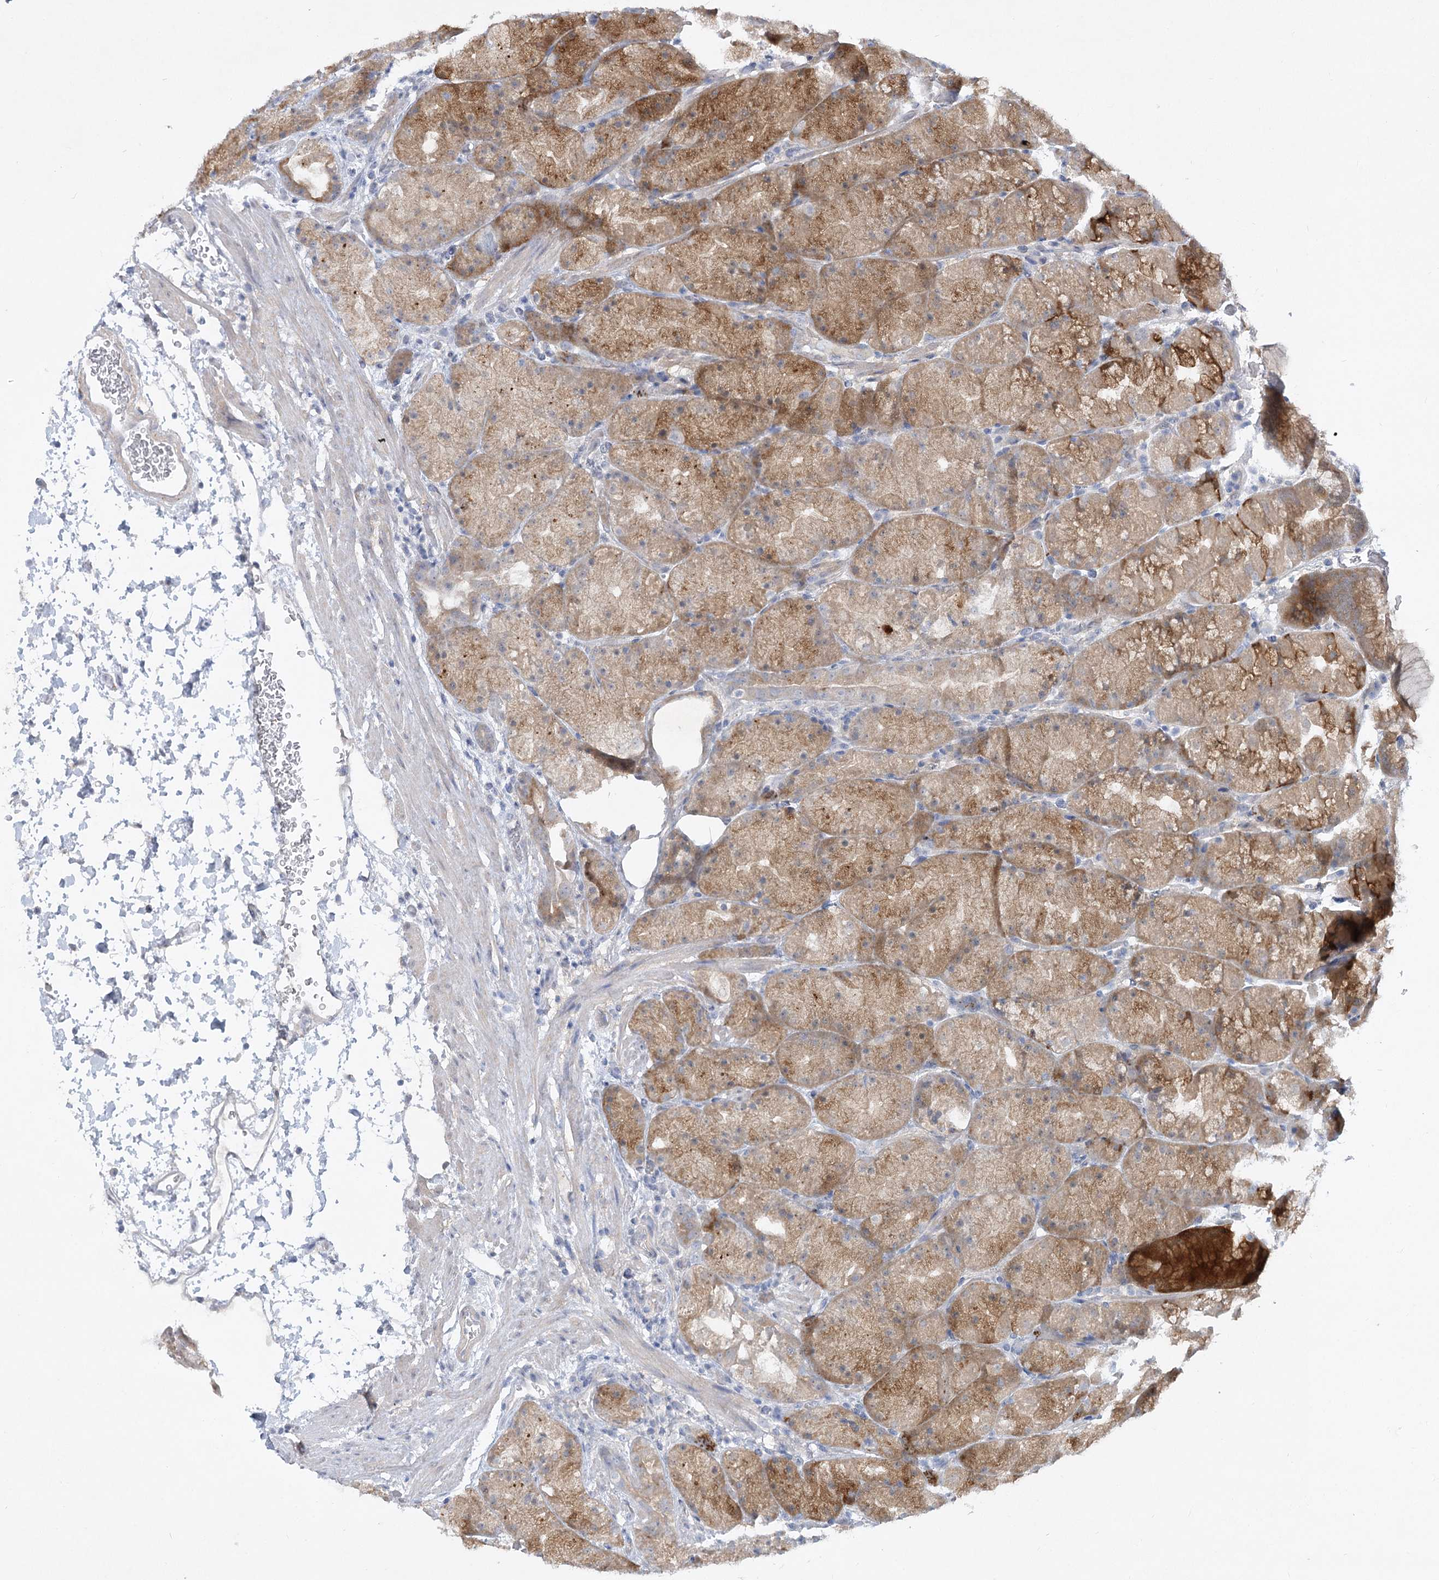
{"staining": {"intensity": "strong", "quantity": ">75%", "location": "cytoplasmic/membranous"}, "tissue": "stomach", "cell_type": "Glandular cells", "image_type": "normal", "snomed": [{"axis": "morphology", "description": "Normal tissue, NOS"}, {"axis": "topography", "description": "Stomach, upper"}, {"axis": "topography", "description": "Stomach"}], "caption": "IHC staining of benign stomach, which demonstrates high levels of strong cytoplasmic/membranous expression in approximately >75% of glandular cells indicating strong cytoplasmic/membranous protein staining. The staining was performed using DAB (brown) for protein detection and nuclei were counterstained in hematoxylin (blue).", "gene": "AAMDC", "patient": {"sex": "male", "age": 48}}